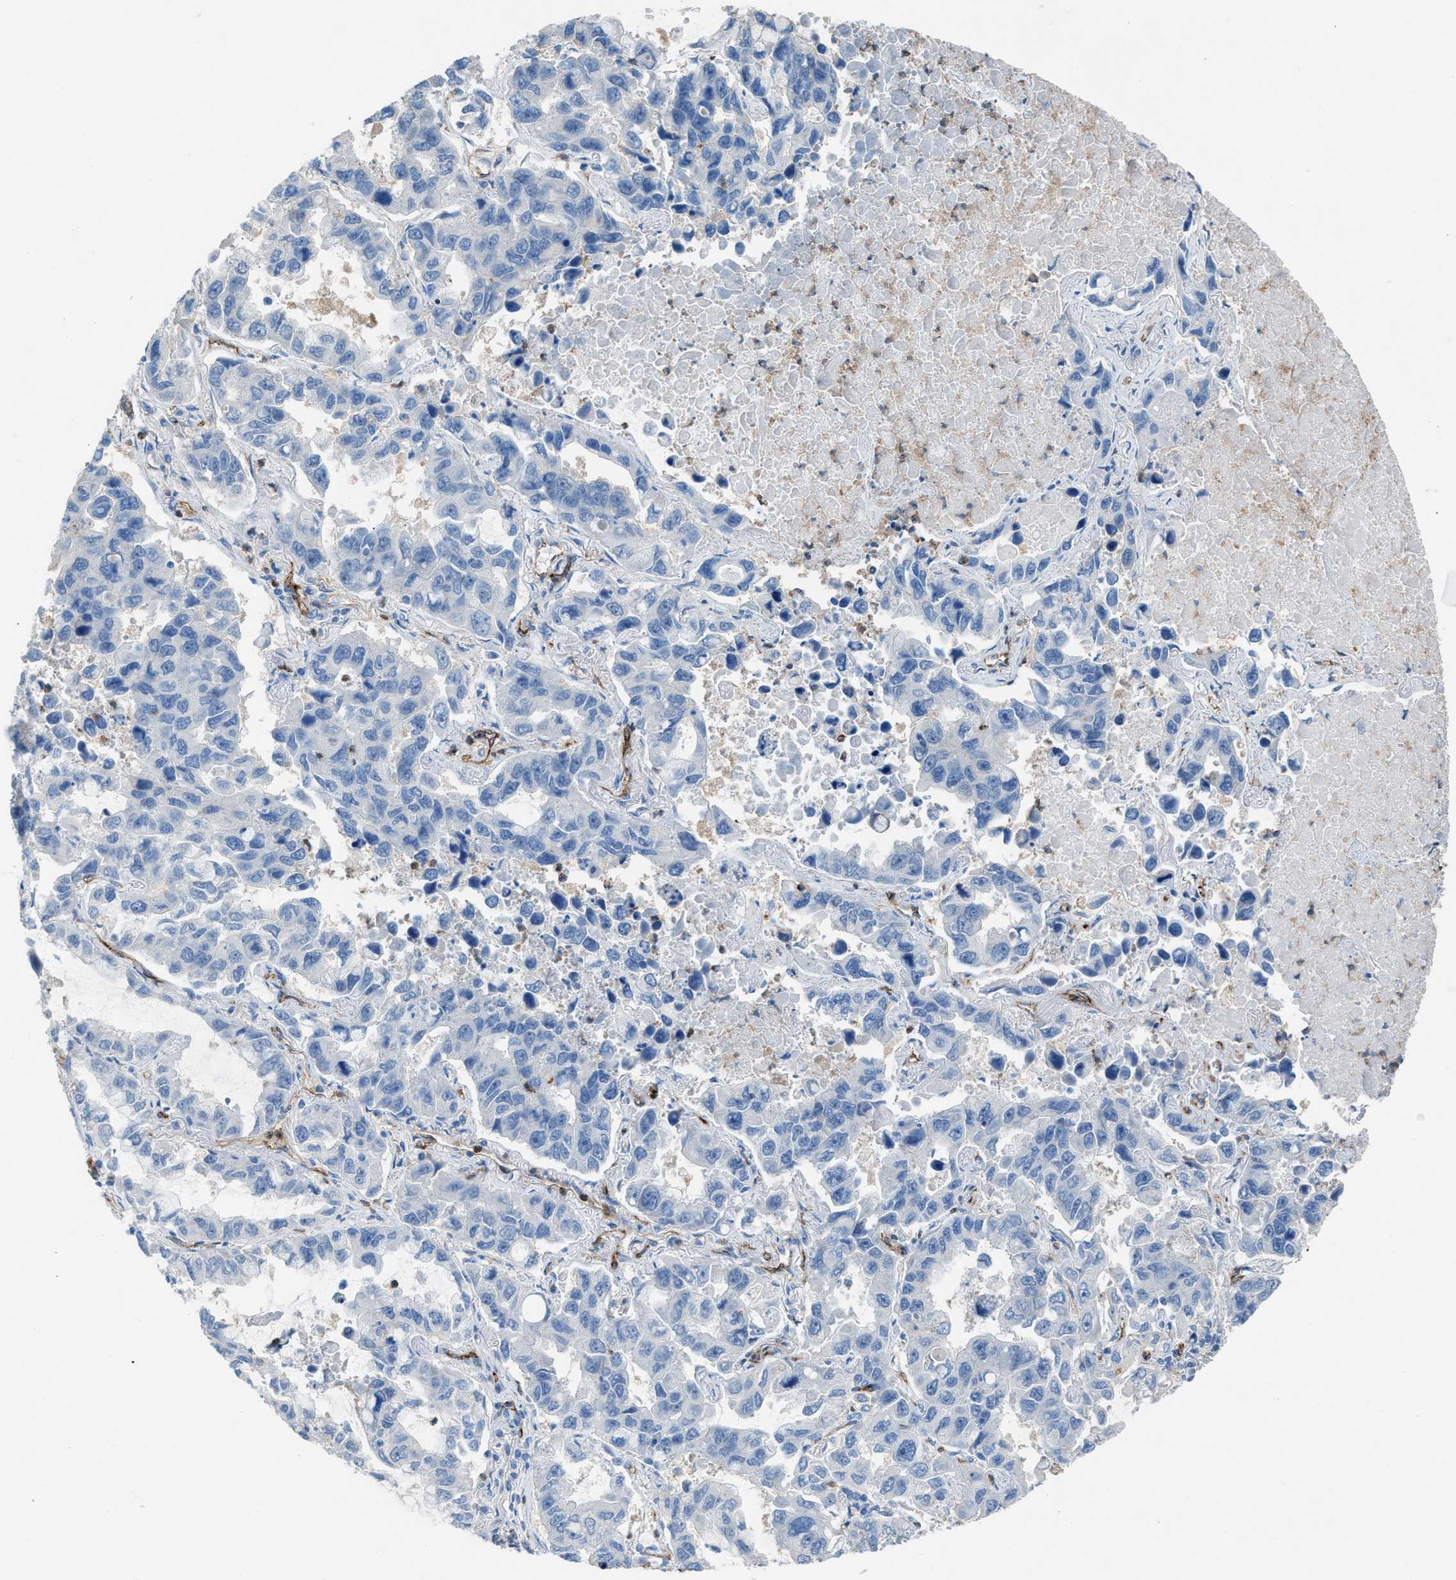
{"staining": {"intensity": "negative", "quantity": "none", "location": "none"}, "tissue": "lung cancer", "cell_type": "Tumor cells", "image_type": "cancer", "snomed": [{"axis": "morphology", "description": "Adenocarcinoma, NOS"}, {"axis": "topography", "description": "Lung"}], "caption": "This is an IHC photomicrograph of human lung adenocarcinoma. There is no positivity in tumor cells.", "gene": "DYSF", "patient": {"sex": "male", "age": 64}}